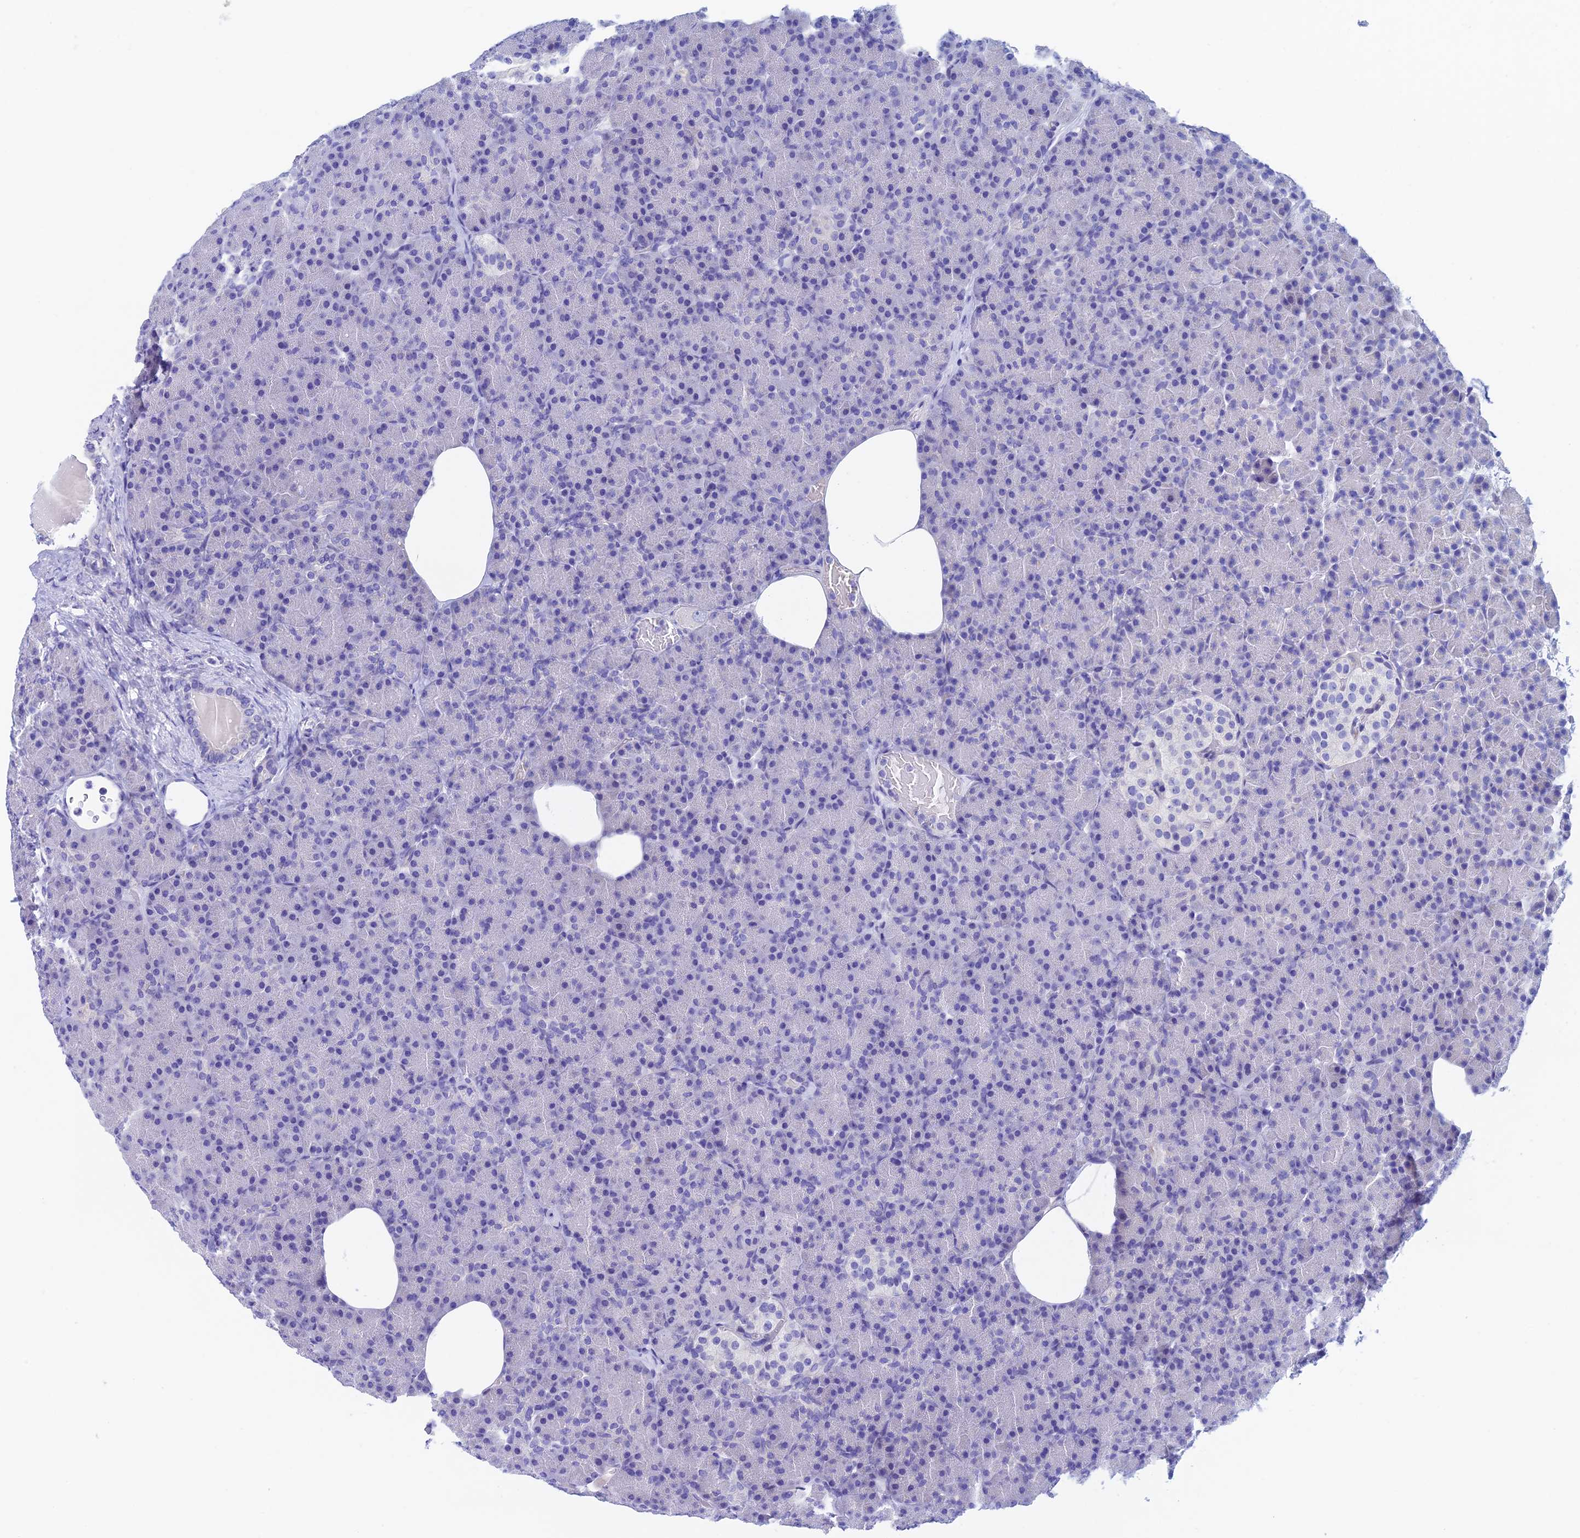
{"staining": {"intensity": "negative", "quantity": "none", "location": "none"}, "tissue": "pancreas", "cell_type": "Exocrine glandular cells", "image_type": "normal", "snomed": [{"axis": "morphology", "description": "Normal tissue, NOS"}, {"axis": "topography", "description": "Pancreas"}], "caption": "Immunohistochemical staining of benign pancreas reveals no significant staining in exocrine glandular cells. (DAB immunohistochemistry (IHC), high magnification).", "gene": "PSMC3IP", "patient": {"sex": "female", "age": 43}}